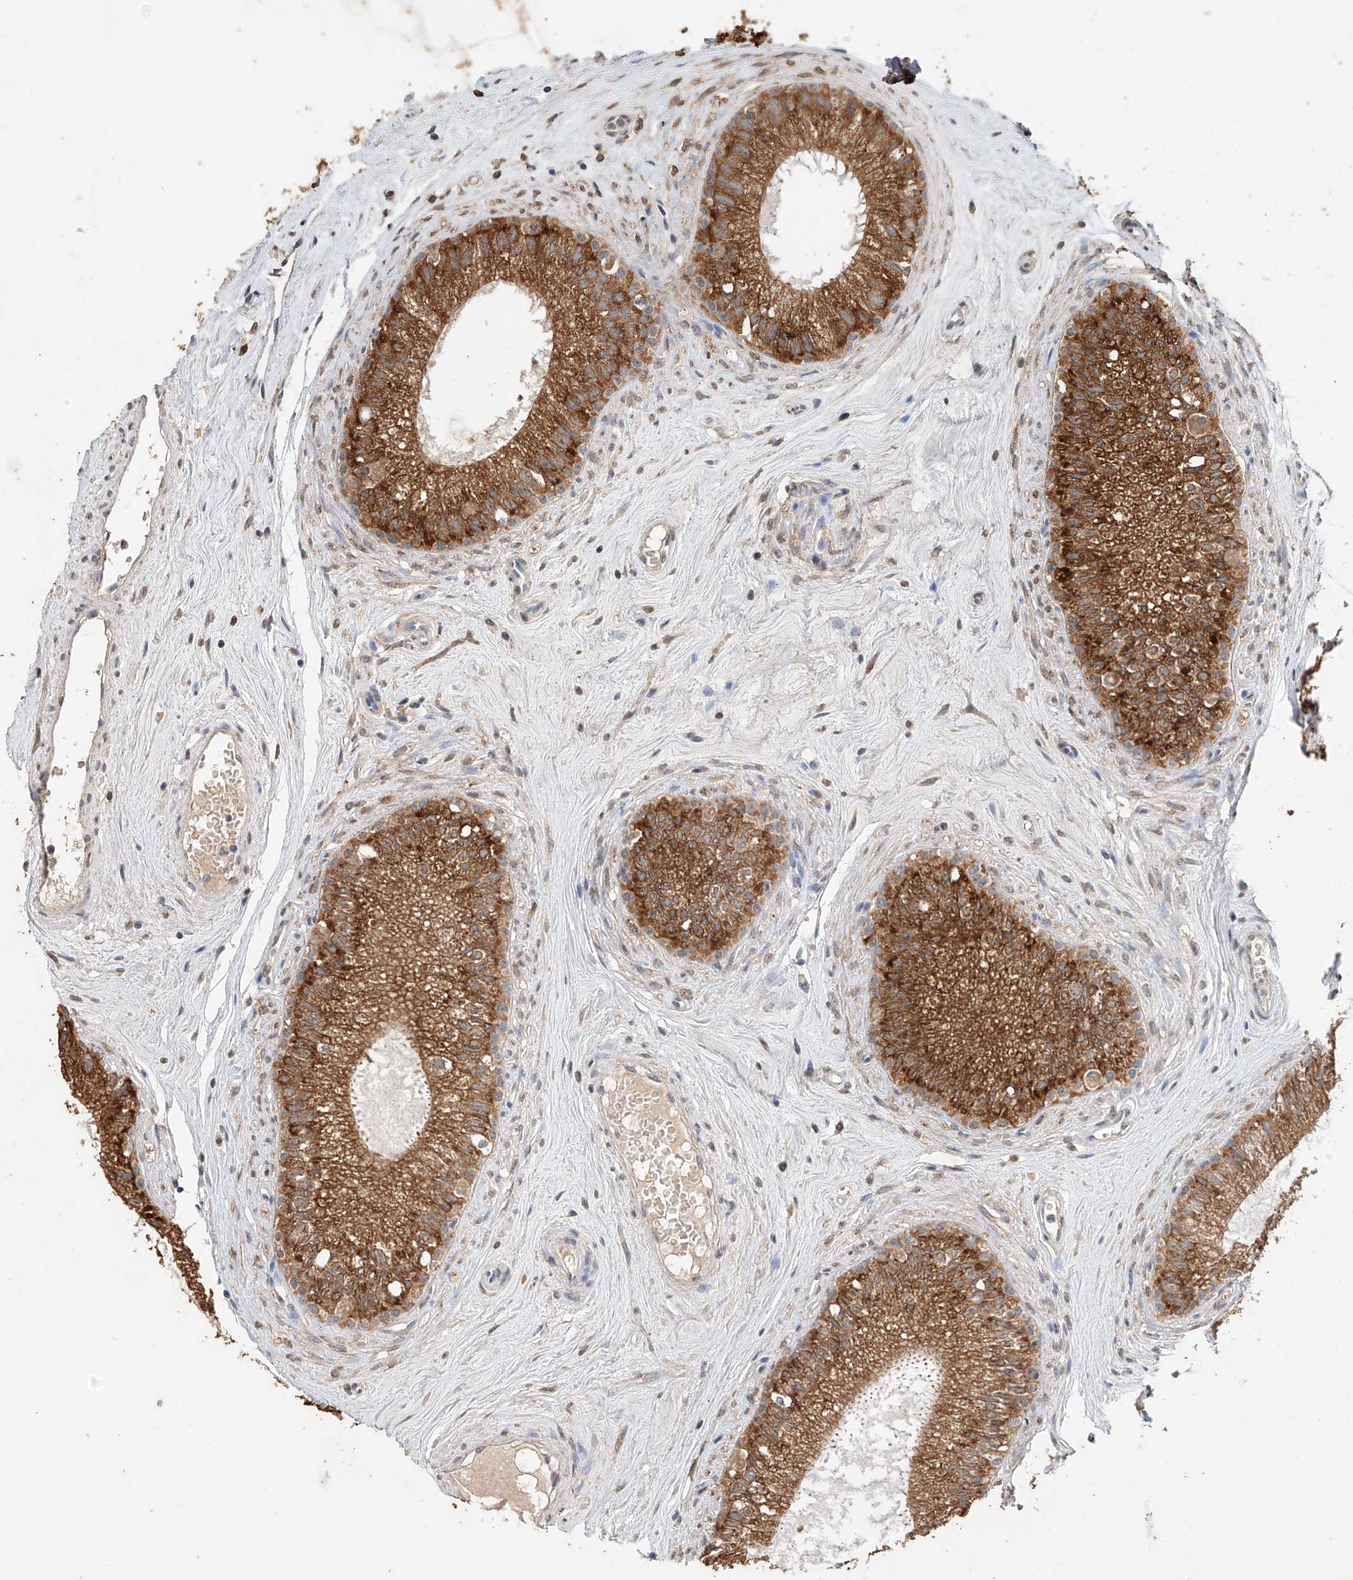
{"staining": {"intensity": "strong", "quantity": ">75%", "location": "cytoplasmic/membranous"}, "tissue": "epididymis", "cell_type": "Glandular cells", "image_type": "normal", "snomed": [{"axis": "morphology", "description": "Normal tissue, NOS"}, {"axis": "topography", "description": "Epididymis"}], "caption": "This is a histology image of immunohistochemistry staining of benign epididymis, which shows strong staining in the cytoplasmic/membranous of glandular cells.", "gene": "CERS4", "patient": {"sex": "male", "age": 71}}